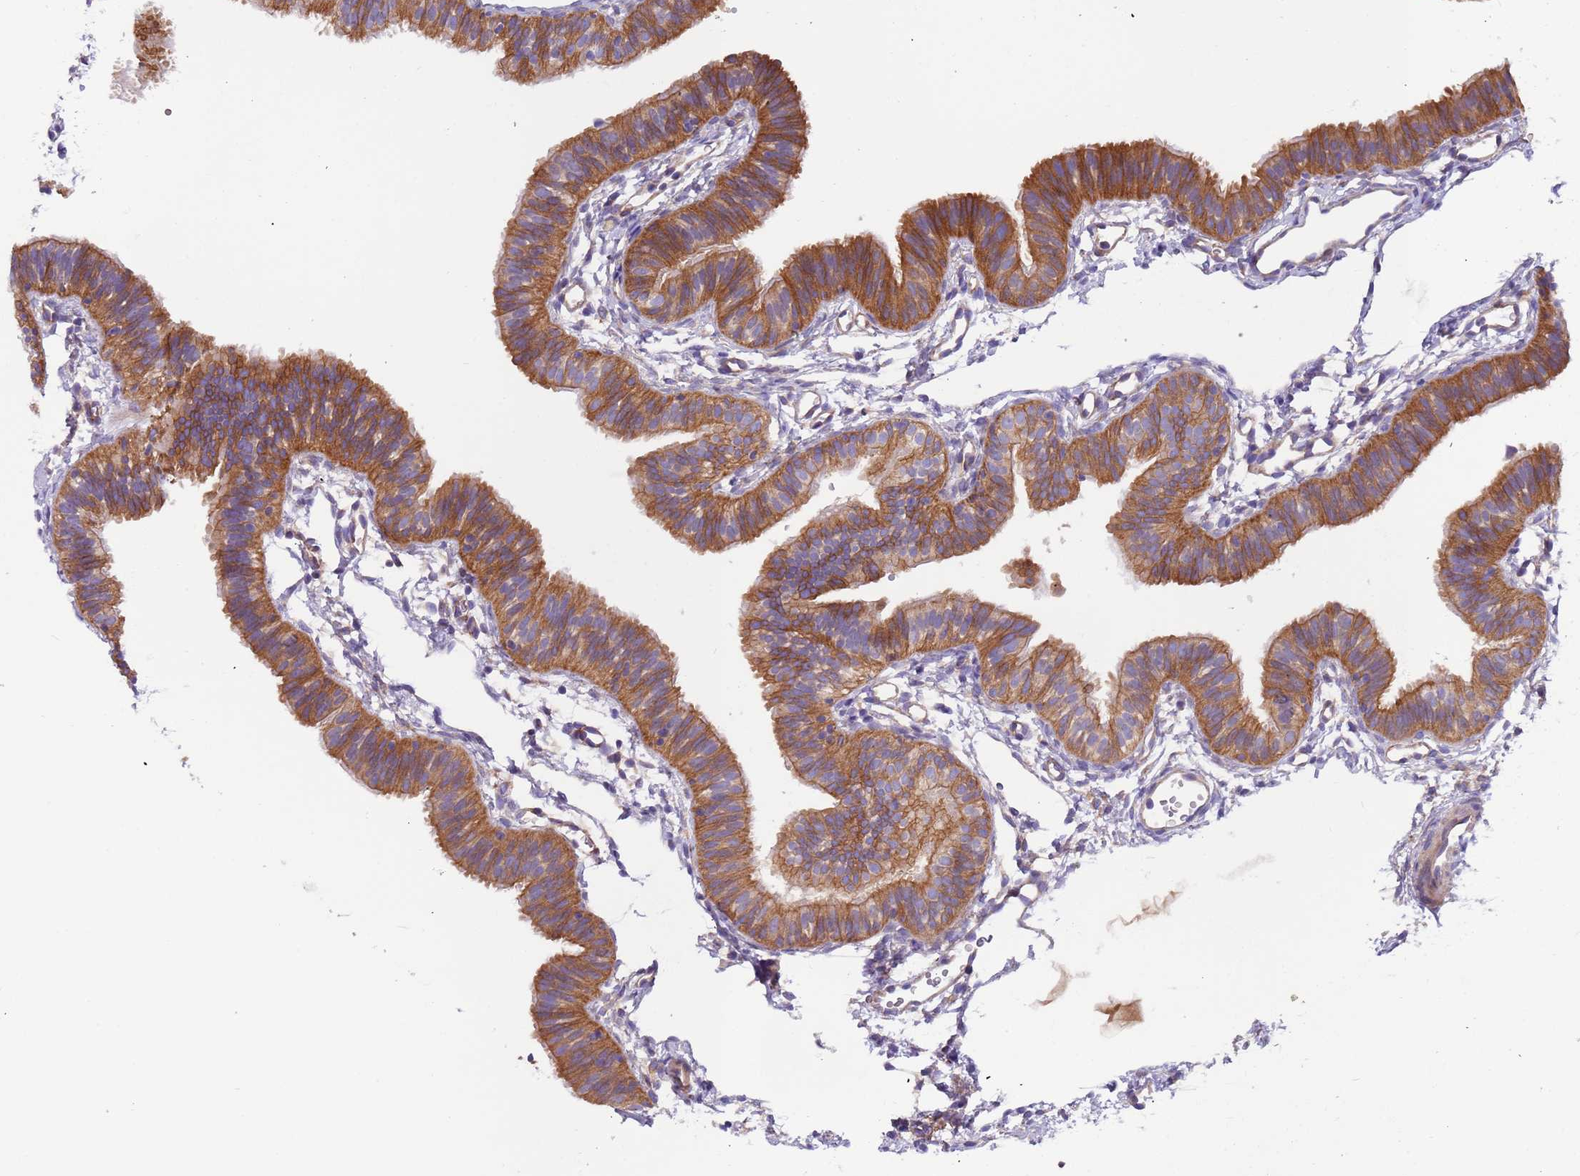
{"staining": {"intensity": "moderate", "quantity": ">75%", "location": "cytoplasmic/membranous"}, "tissue": "fallopian tube", "cell_type": "Glandular cells", "image_type": "normal", "snomed": [{"axis": "morphology", "description": "Normal tissue, NOS"}, {"axis": "topography", "description": "Fallopian tube"}], "caption": "High-magnification brightfield microscopy of unremarkable fallopian tube stained with DAB (3,3'-diaminobenzidine) (brown) and counterstained with hematoxylin (blue). glandular cells exhibit moderate cytoplasmic/membranous positivity is identified in about>75% of cells.", "gene": "LAMB4", "patient": {"sex": "female", "age": 35}}